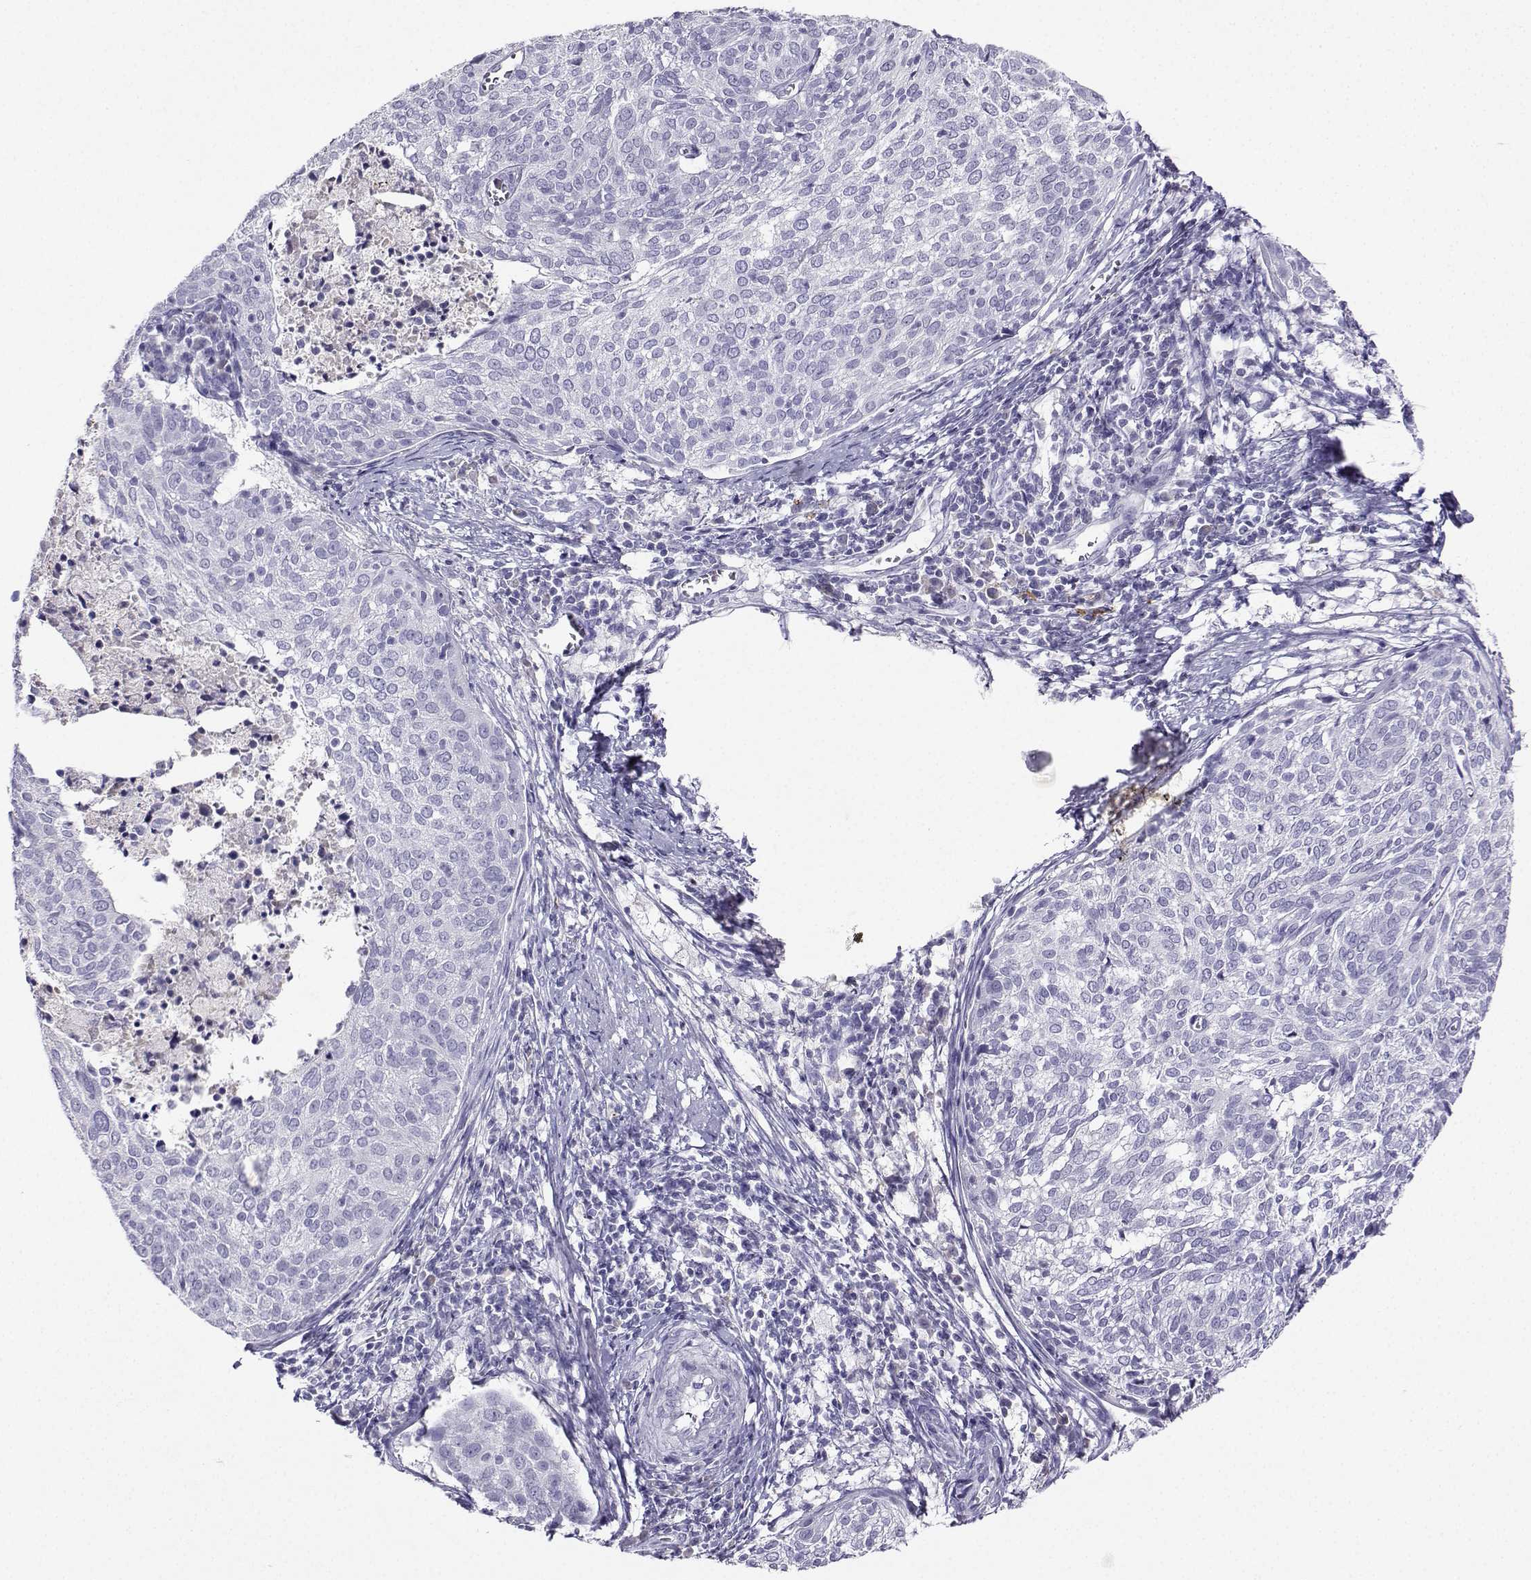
{"staining": {"intensity": "negative", "quantity": "none", "location": "none"}, "tissue": "cervical cancer", "cell_type": "Tumor cells", "image_type": "cancer", "snomed": [{"axis": "morphology", "description": "Squamous cell carcinoma, NOS"}, {"axis": "topography", "description": "Cervix"}], "caption": "Protein analysis of cervical cancer shows no significant expression in tumor cells.", "gene": "GRIK4", "patient": {"sex": "female", "age": 39}}